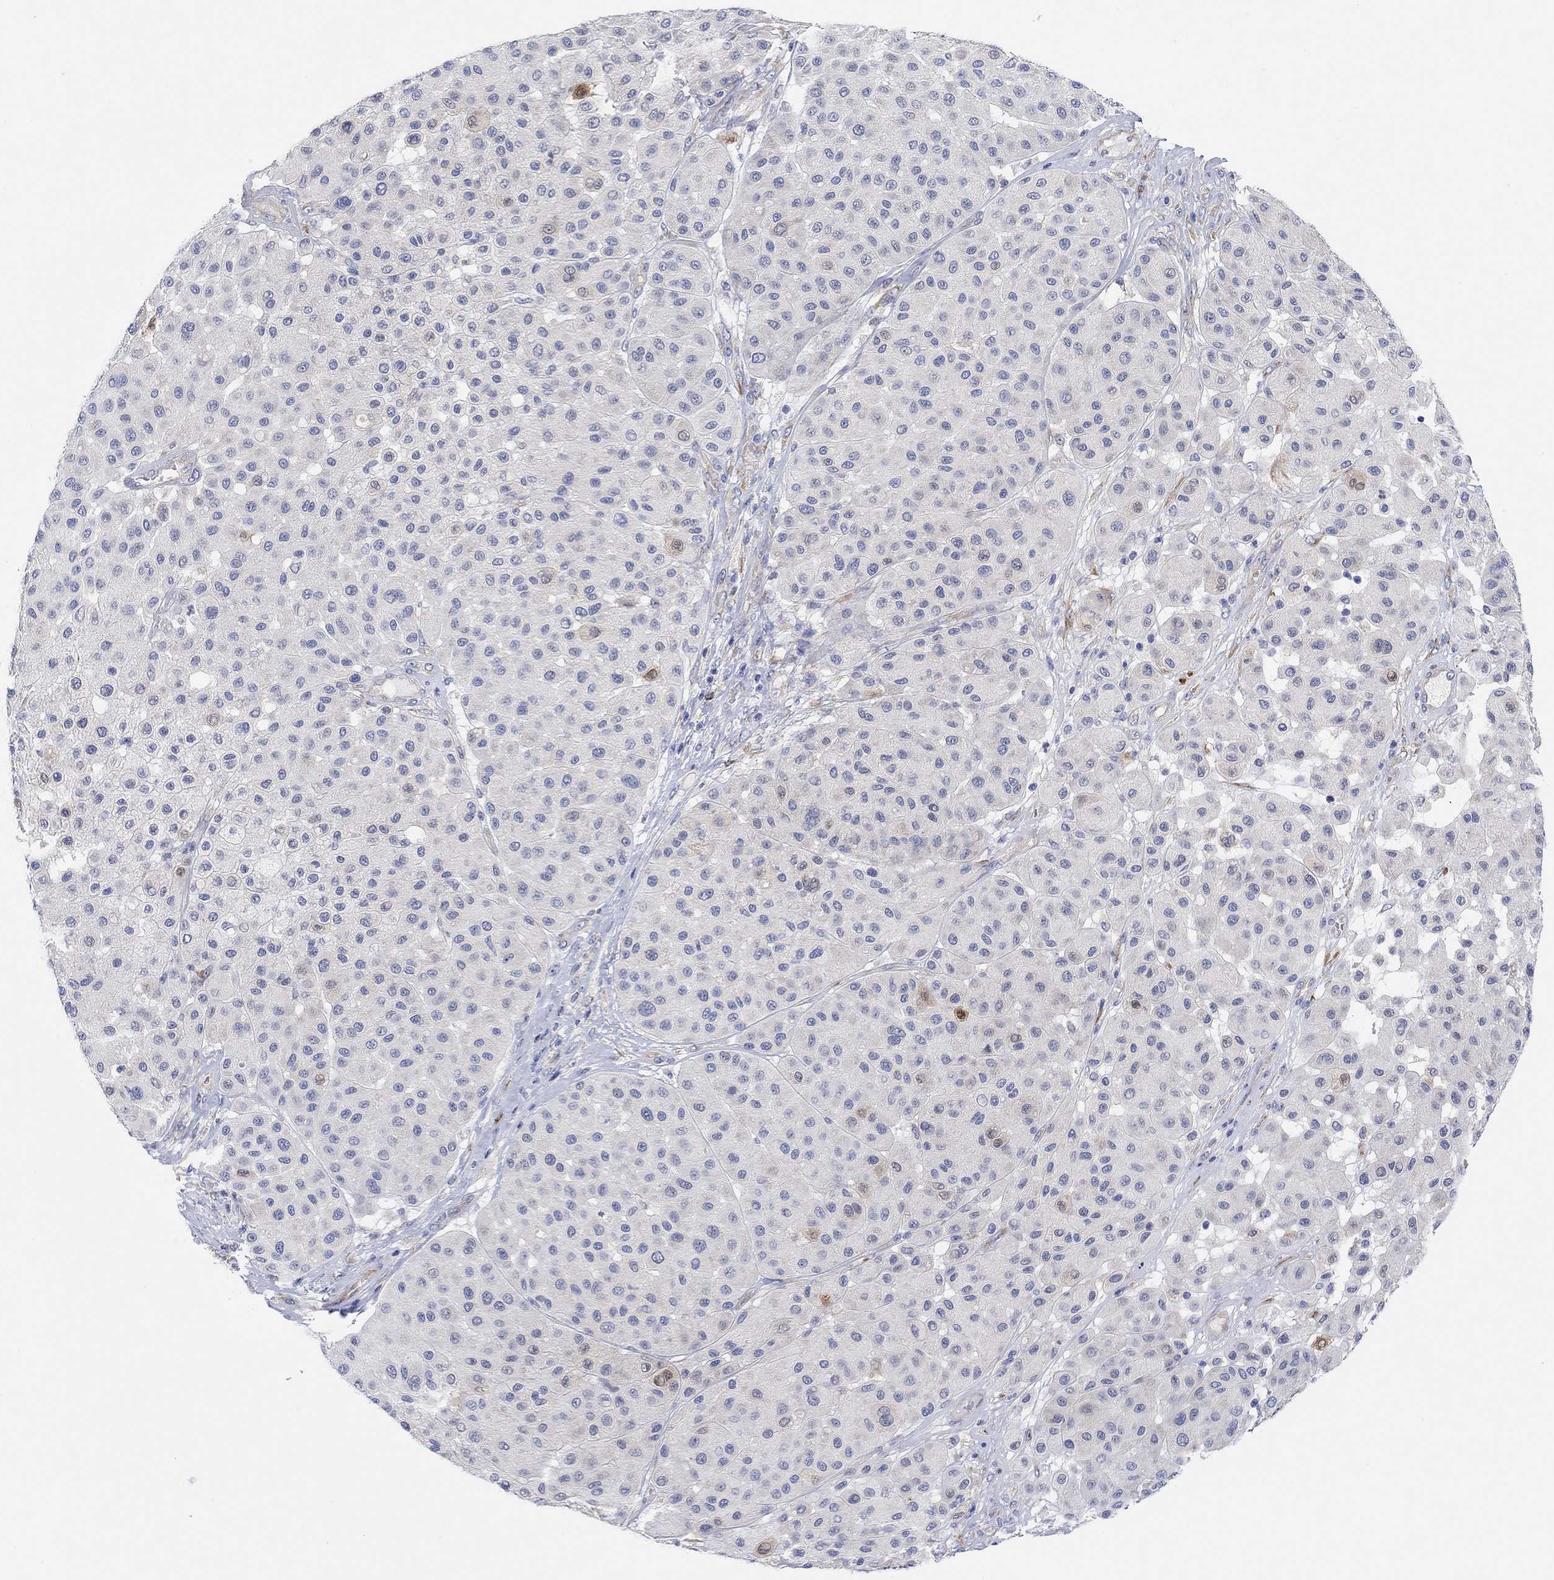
{"staining": {"intensity": "weak", "quantity": "<25%", "location": "cytoplasmic/membranous"}, "tissue": "melanoma", "cell_type": "Tumor cells", "image_type": "cancer", "snomed": [{"axis": "morphology", "description": "Malignant melanoma, Metastatic site"}, {"axis": "topography", "description": "Smooth muscle"}], "caption": "This micrograph is of malignant melanoma (metastatic site) stained with immunohistochemistry to label a protein in brown with the nuclei are counter-stained blue. There is no expression in tumor cells.", "gene": "RGS1", "patient": {"sex": "male", "age": 41}}